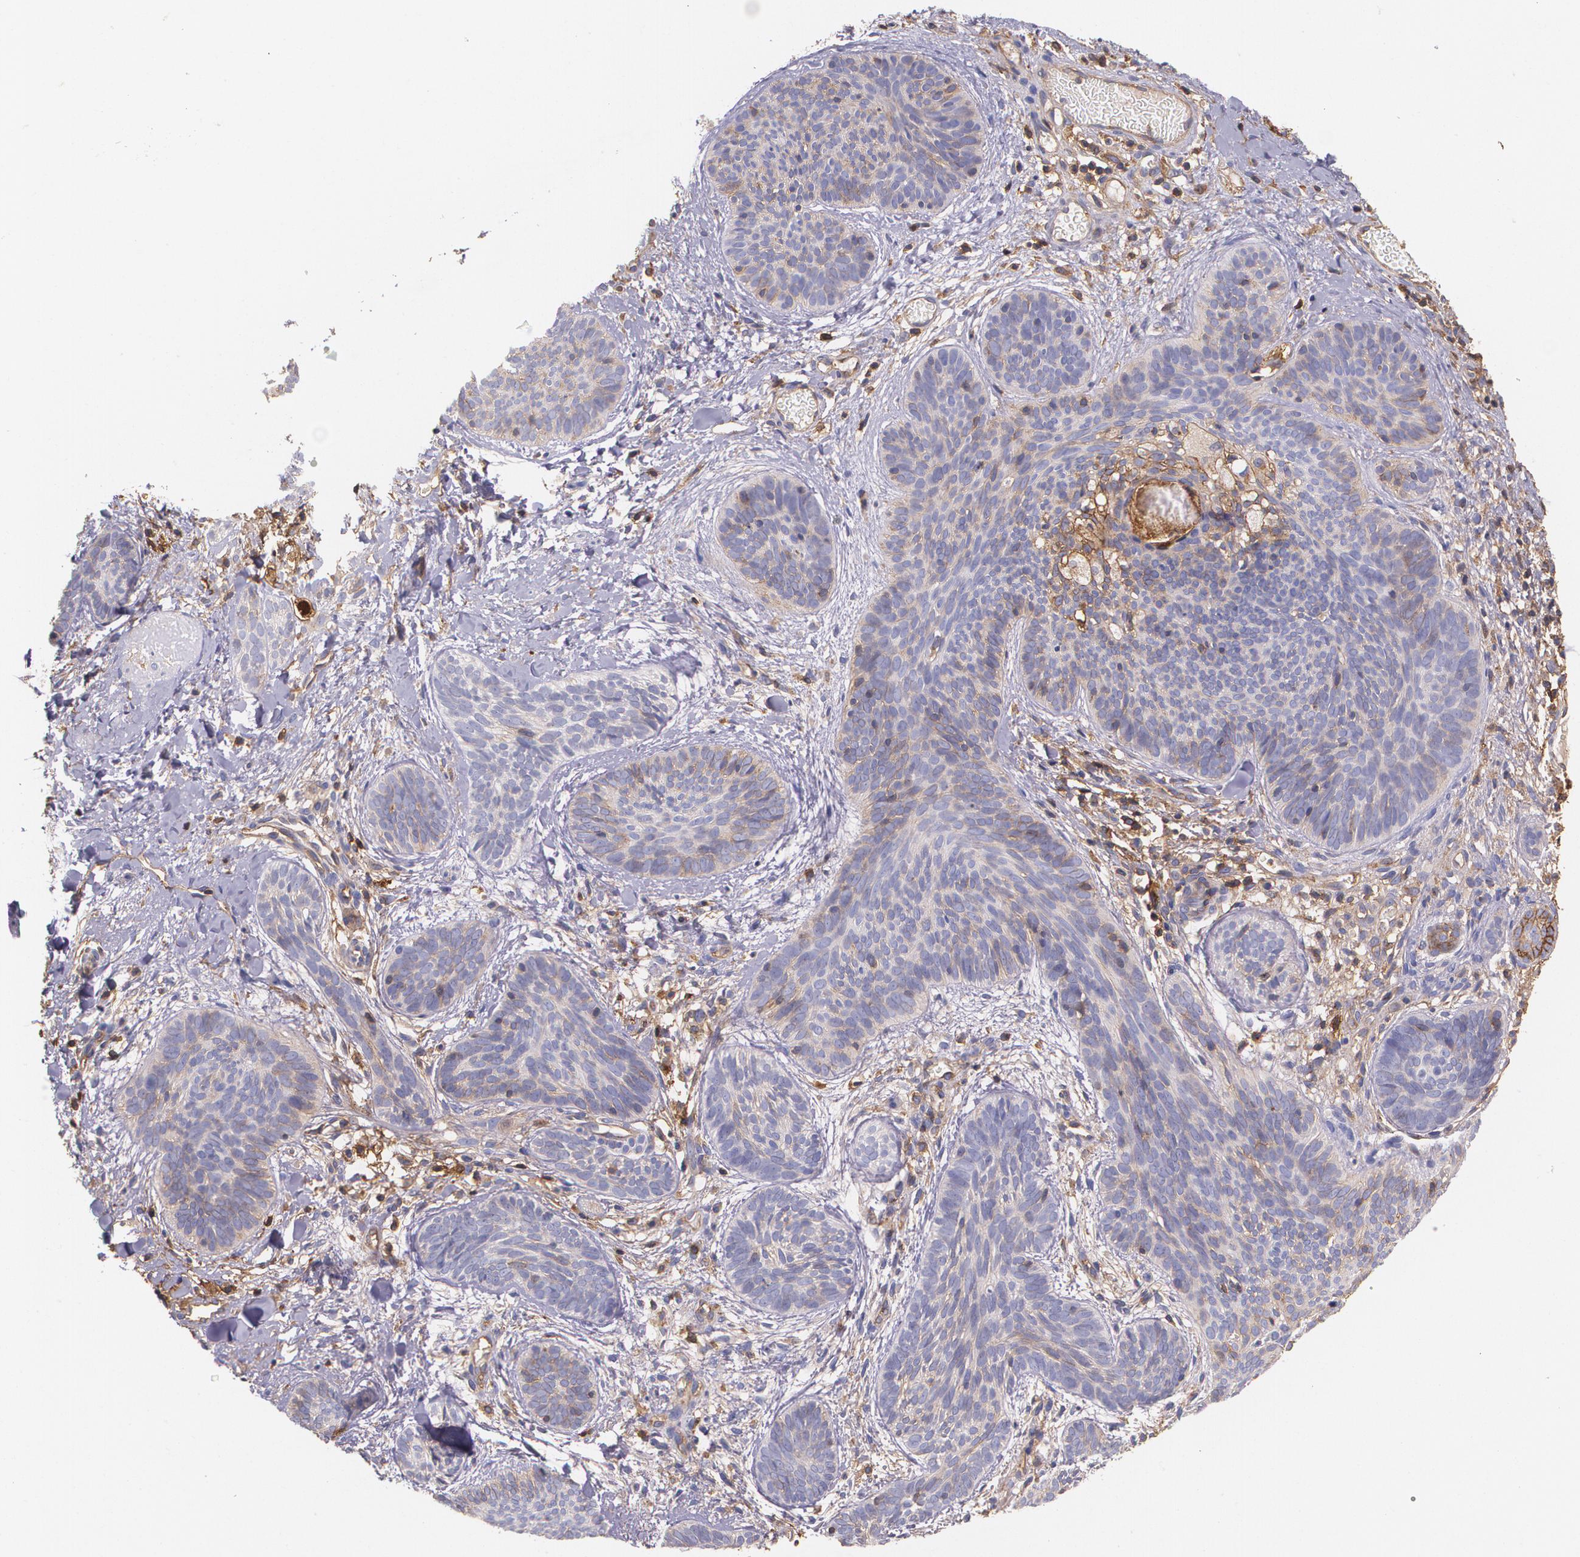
{"staining": {"intensity": "weak", "quantity": "<25%", "location": "cytoplasmic/membranous"}, "tissue": "skin cancer", "cell_type": "Tumor cells", "image_type": "cancer", "snomed": [{"axis": "morphology", "description": "Basal cell carcinoma"}, {"axis": "topography", "description": "Skin"}], "caption": "Immunohistochemical staining of human basal cell carcinoma (skin) exhibits no significant staining in tumor cells. The staining is performed using DAB (3,3'-diaminobenzidine) brown chromogen with nuclei counter-stained in using hematoxylin.", "gene": "B2M", "patient": {"sex": "female", "age": 81}}